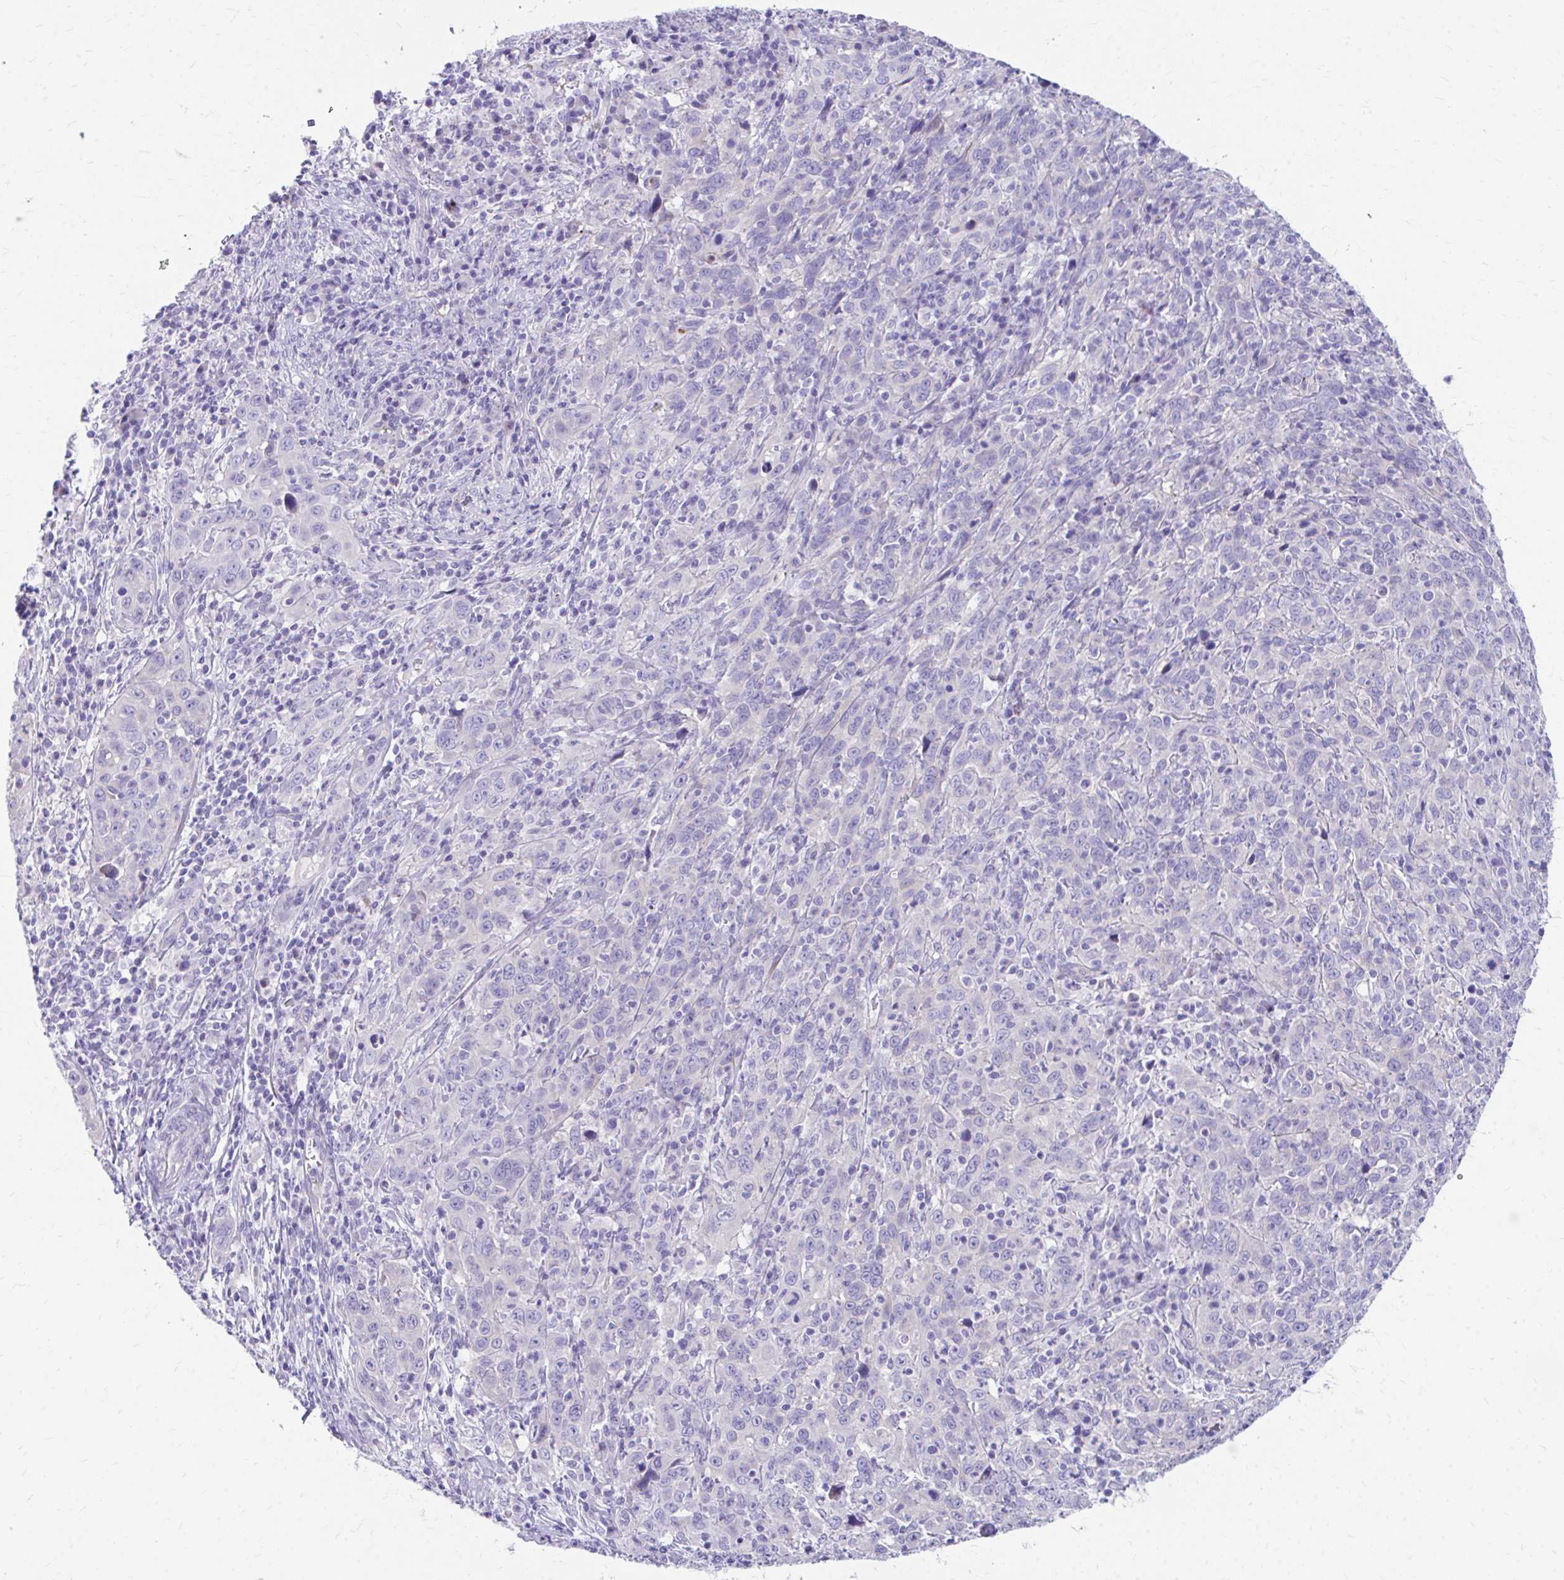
{"staining": {"intensity": "negative", "quantity": "none", "location": "none"}, "tissue": "cervical cancer", "cell_type": "Tumor cells", "image_type": "cancer", "snomed": [{"axis": "morphology", "description": "Squamous cell carcinoma, NOS"}, {"axis": "topography", "description": "Cervix"}], "caption": "This micrograph is of cervical cancer stained with IHC to label a protein in brown with the nuclei are counter-stained blue. There is no positivity in tumor cells. Nuclei are stained in blue.", "gene": "KRIT1", "patient": {"sex": "female", "age": 46}}